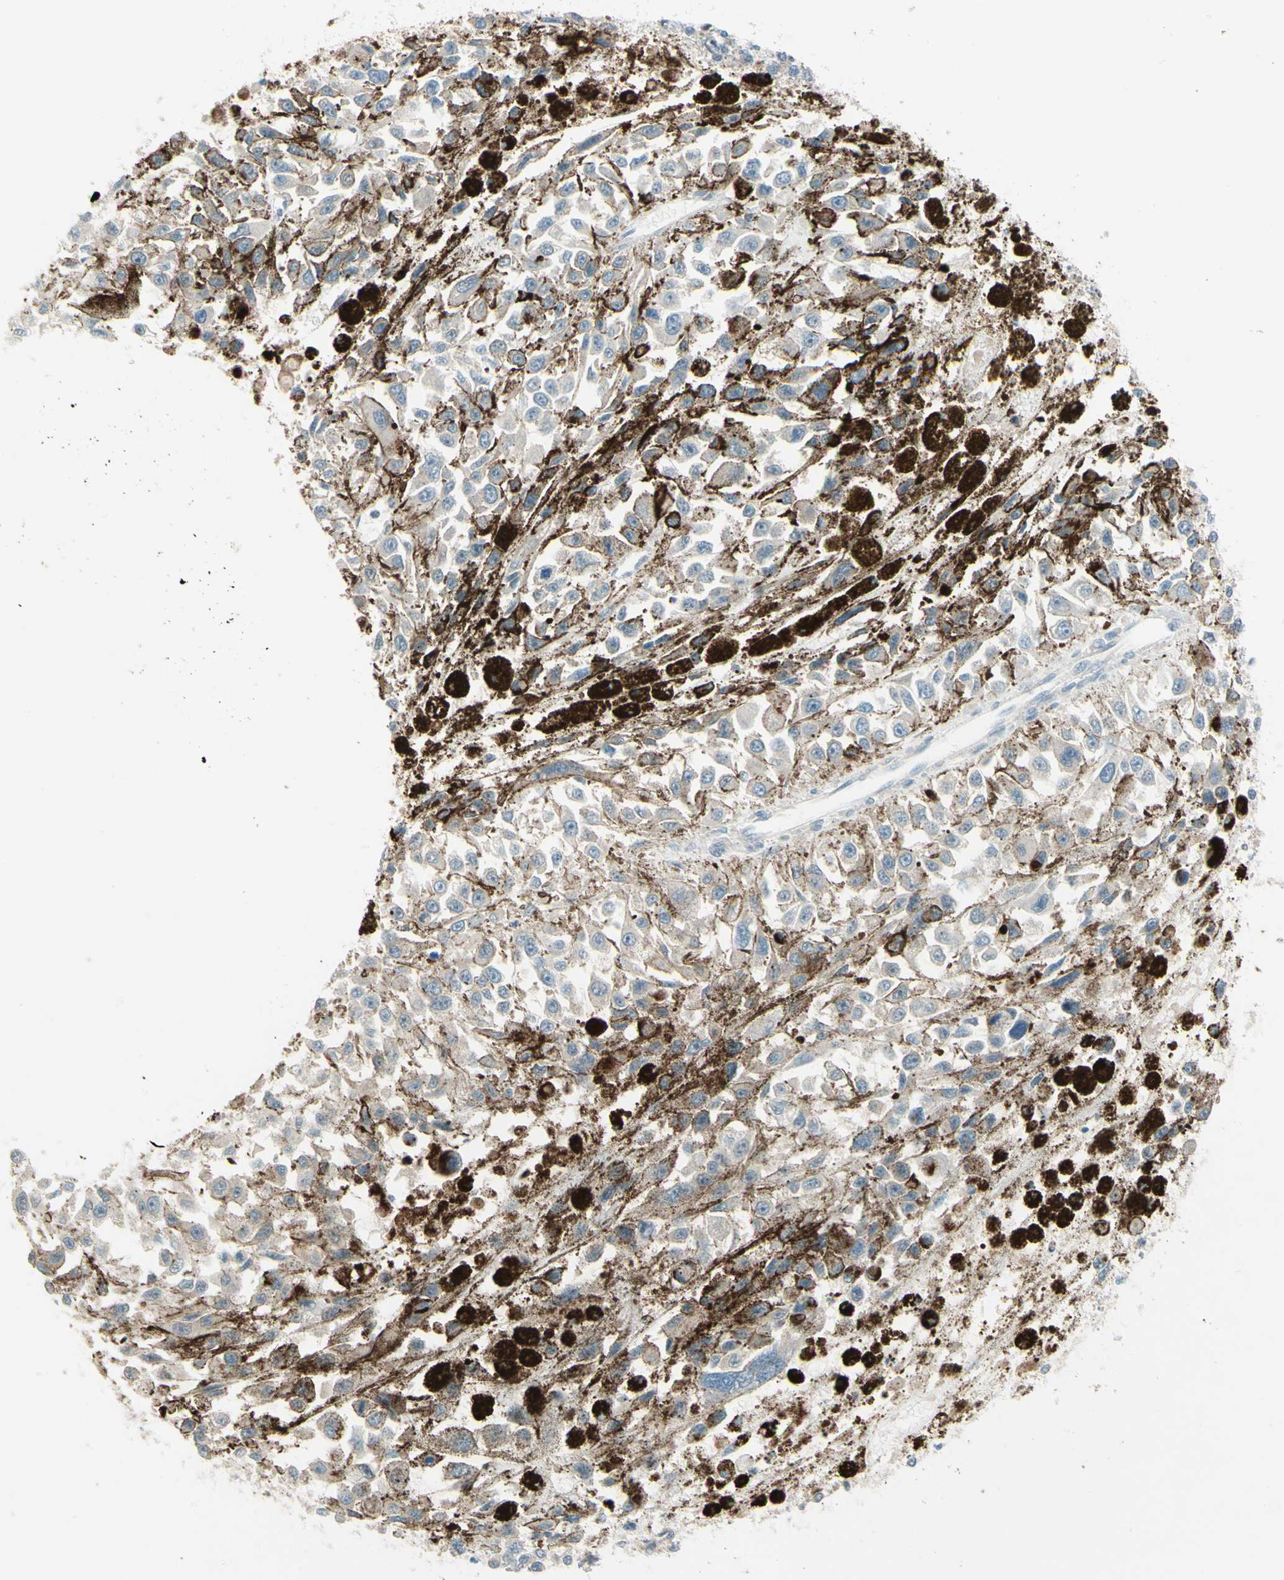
{"staining": {"intensity": "weak", "quantity": "25%-75%", "location": "cytoplasmic/membranous"}, "tissue": "melanoma", "cell_type": "Tumor cells", "image_type": "cancer", "snomed": [{"axis": "morphology", "description": "Malignant melanoma, Metastatic site"}, {"axis": "topography", "description": "Lymph node"}], "caption": "The image displays immunohistochemical staining of malignant melanoma (metastatic site). There is weak cytoplasmic/membranous expression is identified in approximately 25%-75% of tumor cells. Nuclei are stained in blue.", "gene": "IL2", "patient": {"sex": "male", "age": 59}}